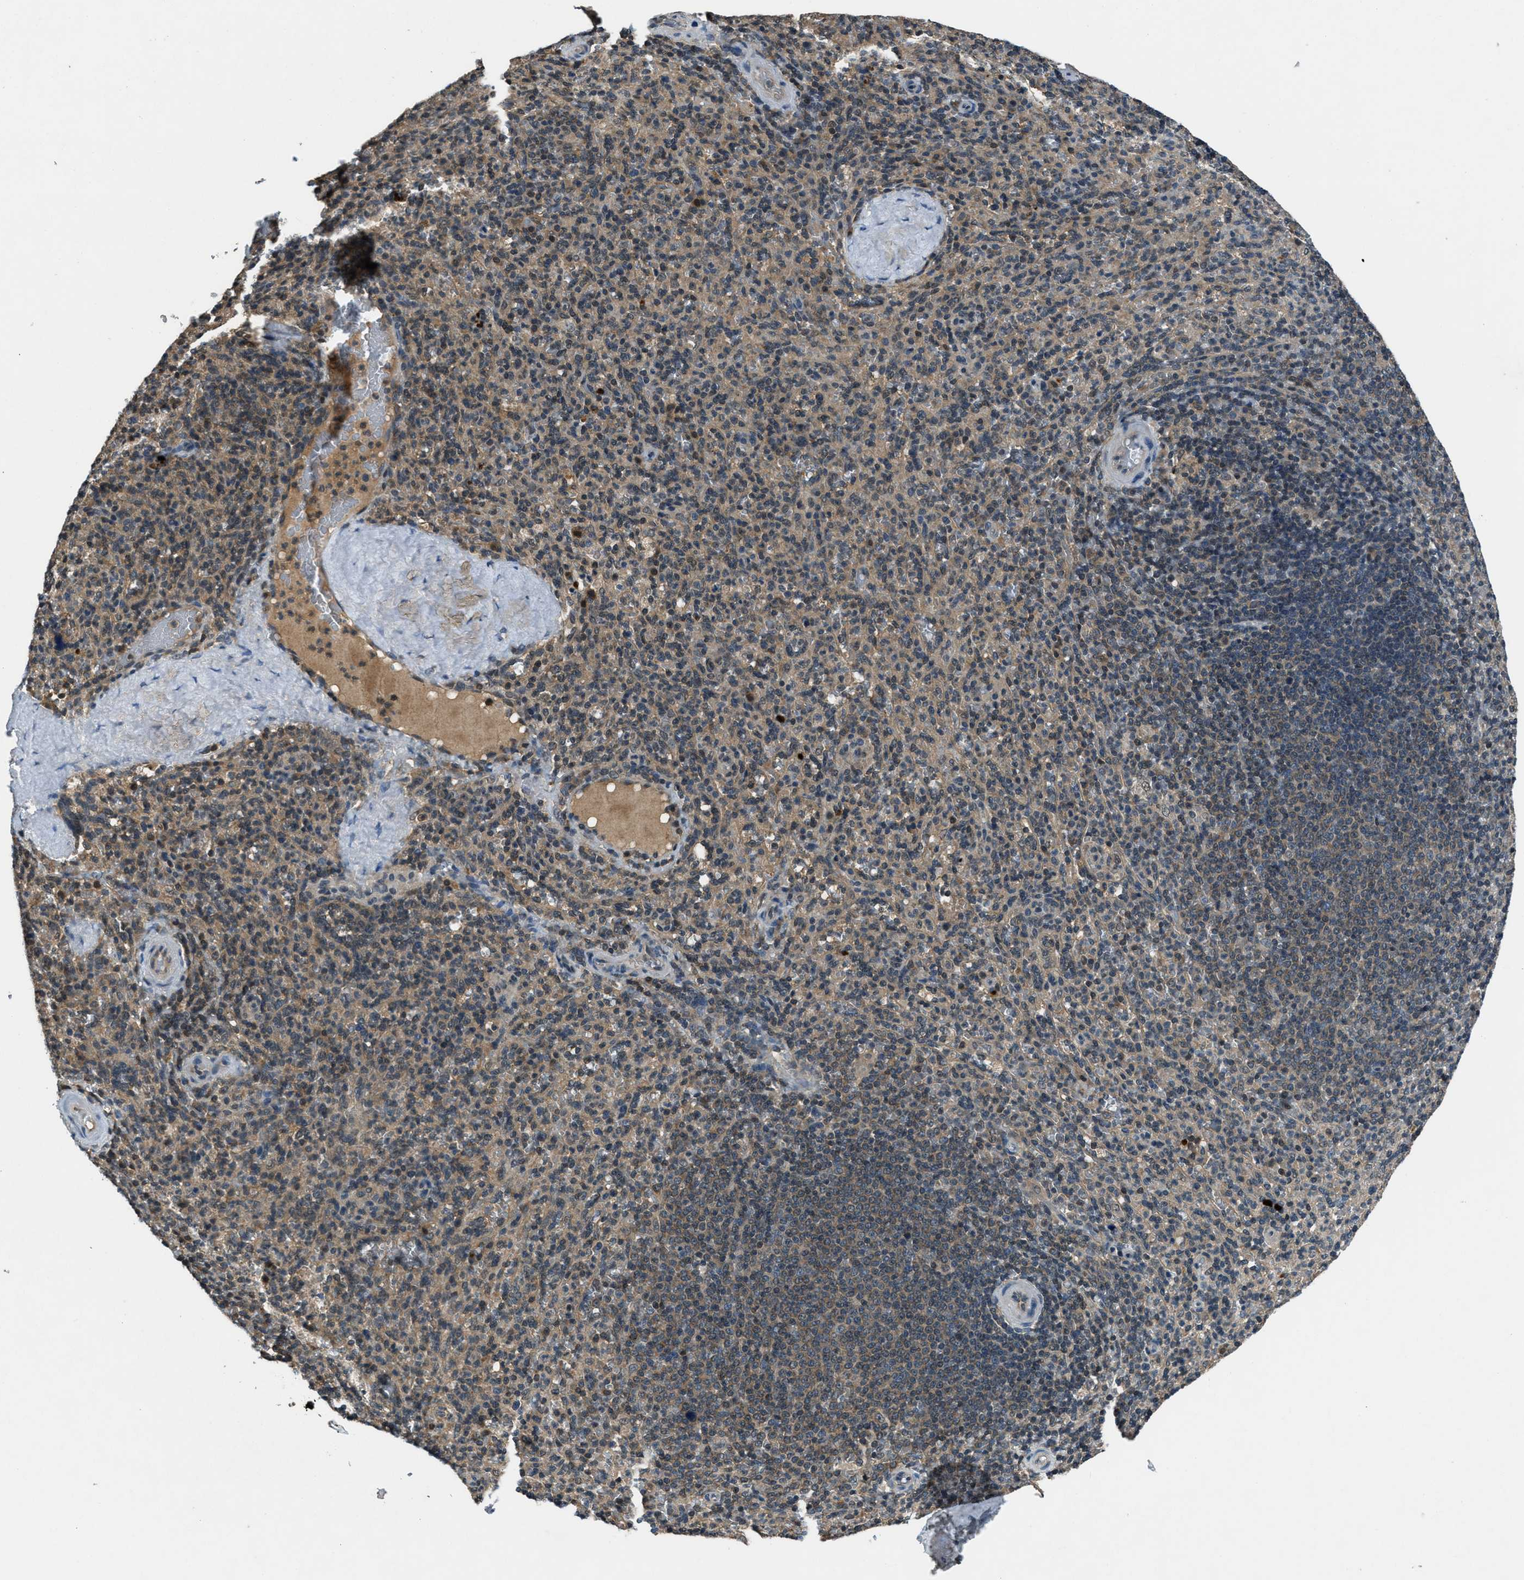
{"staining": {"intensity": "weak", "quantity": ">75%", "location": "cytoplasmic/membranous,nuclear"}, "tissue": "spleen", "cell_type": "Cells in red pulp", "image_type": "normal", "snomed": [{"axis": "morphology", "description": "Normal tissue, NOS"}, {"axis": "topography", "description": "Spleen"}], "caption": "Human spleen stained for a protein (brown) demonstrates weak cytoplasmic/membranous,nuclear positive expression in about >75% of cells in red pulp.", "gene": "DUSP6", "patient": {"sex": "male", "age": 36}}